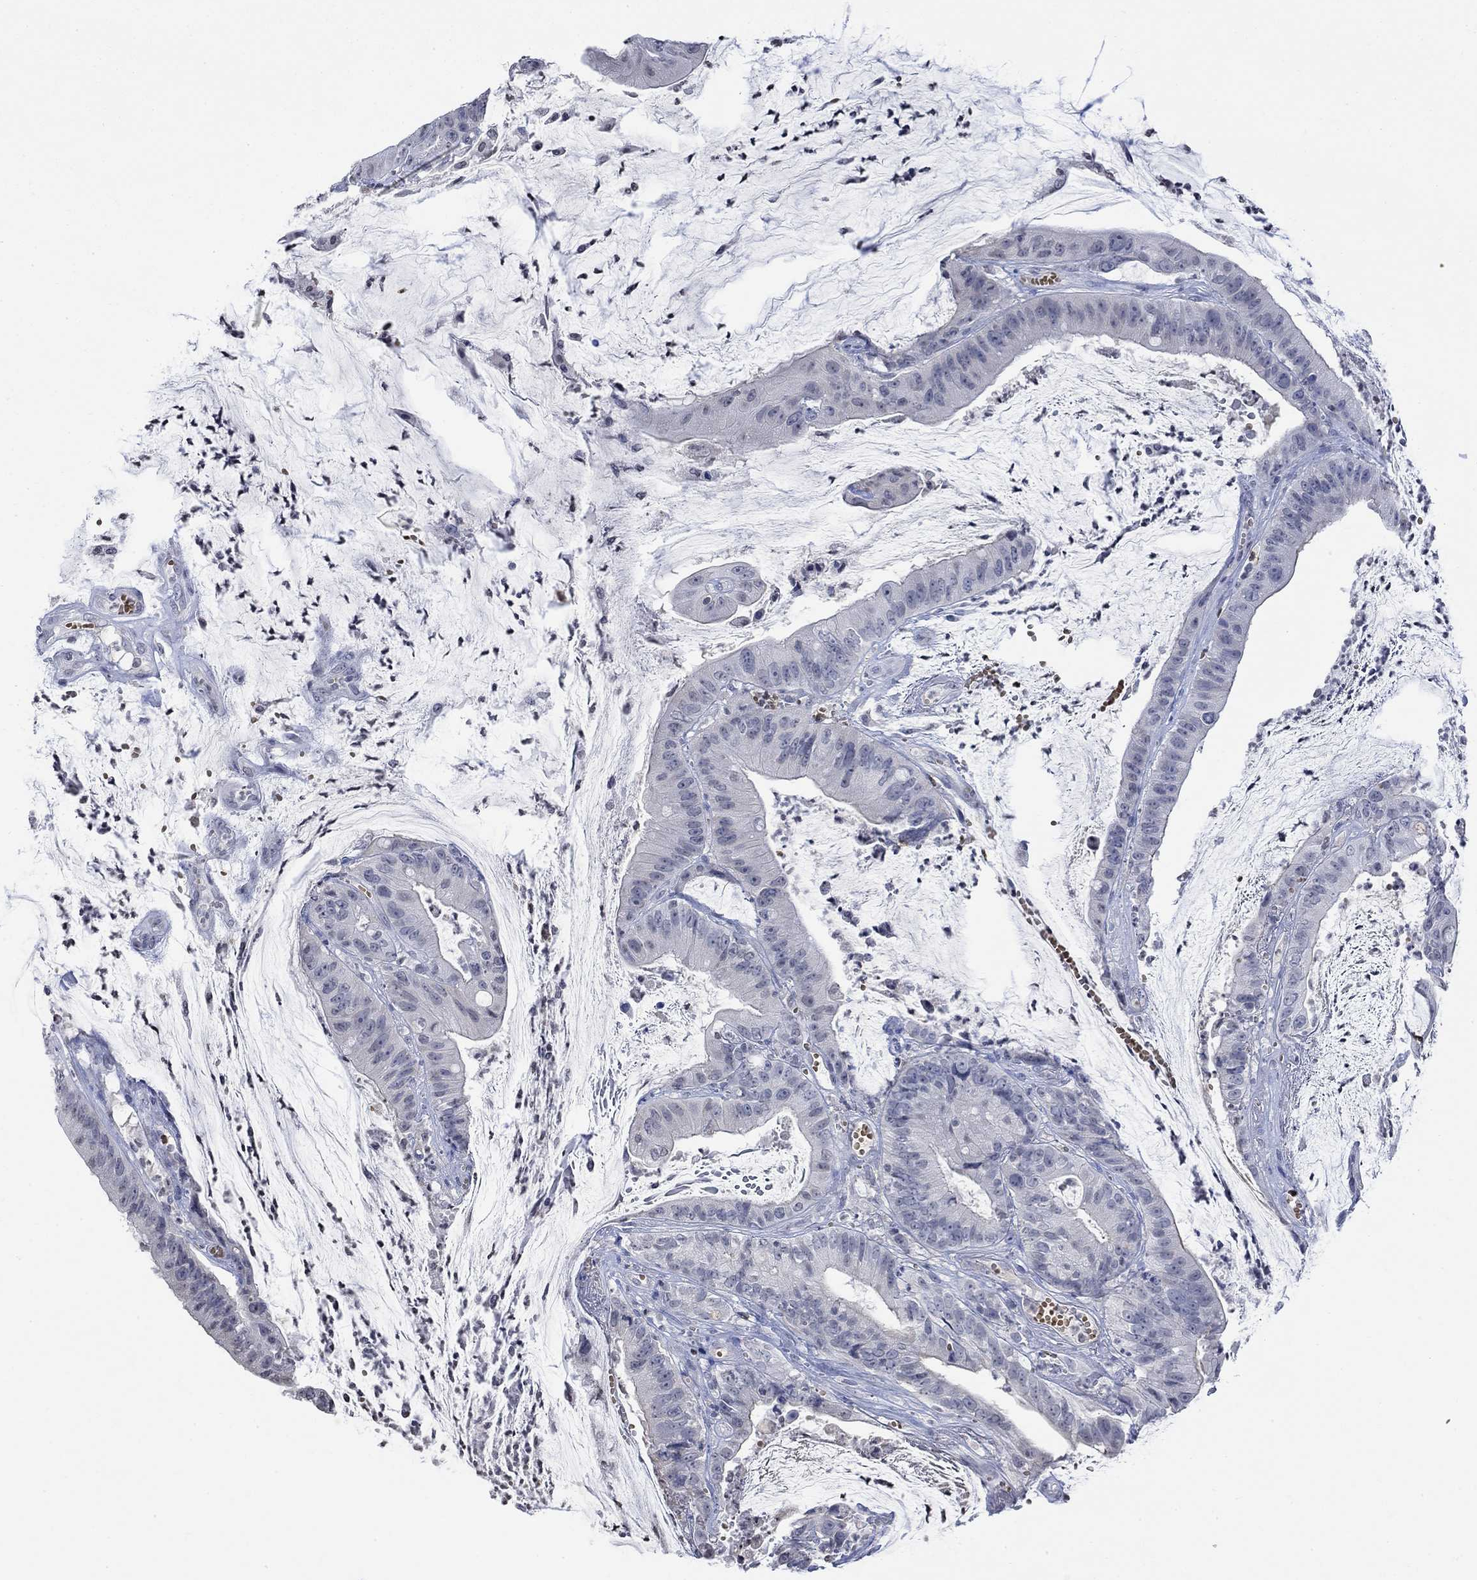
{"staining": {"intensity": "negative", "quantity": "none", "location": "none"}, "tissue": "colorectal cancer", "cell_type": "Tumor cells", "image_type": "cancer", "snomed": [{"axis": "morphology", "description": "Adenocarcinoma, NOS"}, {"axis": "topography", "description": "Colon"}], "caption": "Photomicrograph shows no protein positivity in tumor cells of colorectal cancer tissue.", "gene": "TMEM255A", "patient": {"sex": "female", "age": 69}}